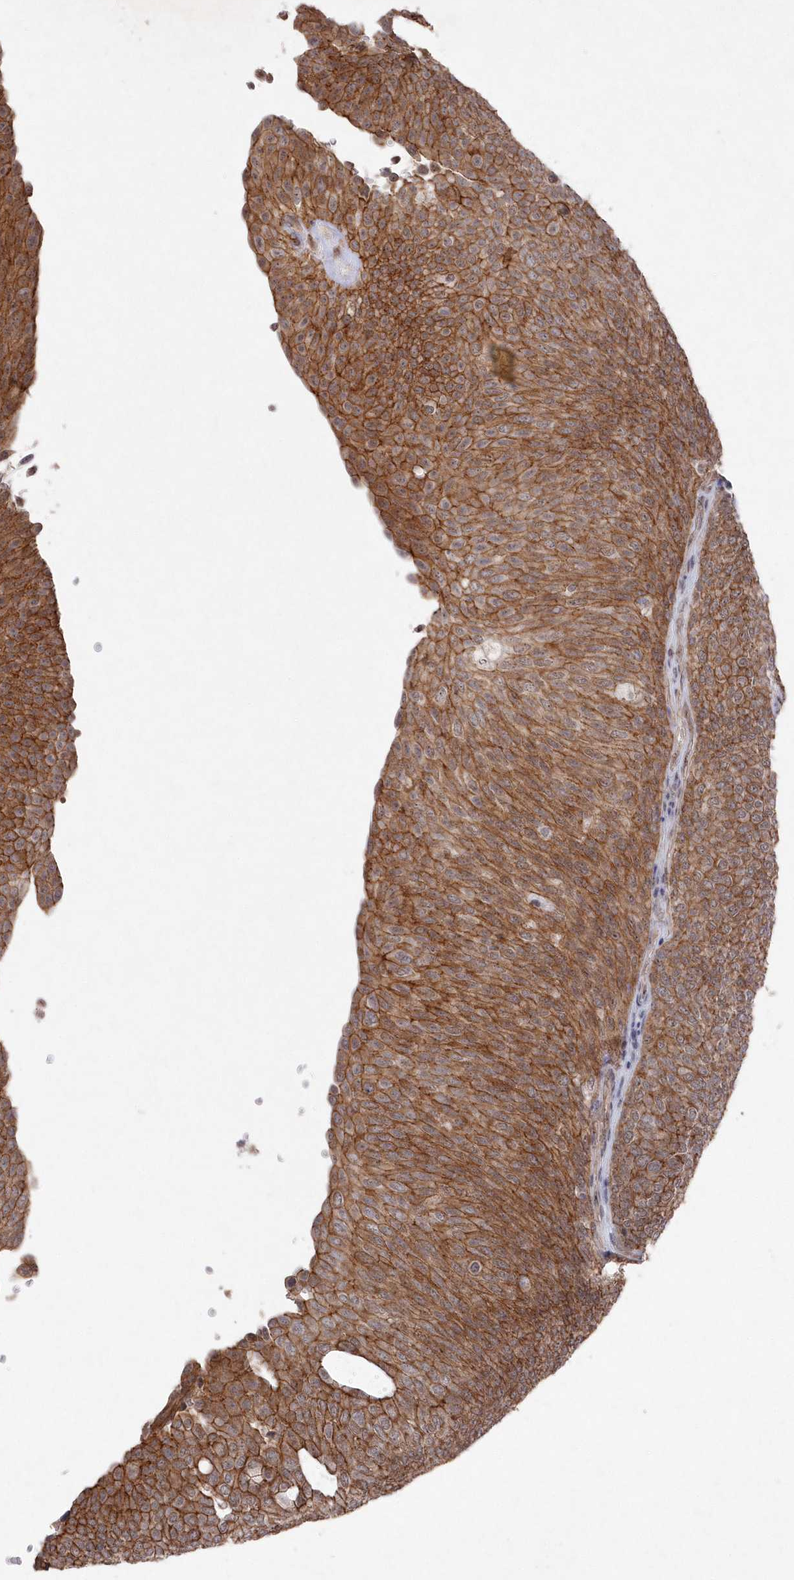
{"staining": {"intensity": "strong", "quantity": ">75%", "location": "cytoplasmic/membranous"}, "tissue": "urothelial cancer", "cell_type": "Tumor cells", "image_type": "cancer", "snomed": [{"axis": "morphology", "description": "Urothelial carcinoma, Low grade"}, {"axis": "topography", "description": "Urinary bladder"}], "caption": "This histopathology image reveals urothelial cancer stained with IHC to label a protein in brown. The cytoplasmic/membranous of tumor cells show strong positivity for the protein. Nuclei are counter-stained blue.", "gene": "VSIG2", "patient": {"sex": "female", "age": 79}}